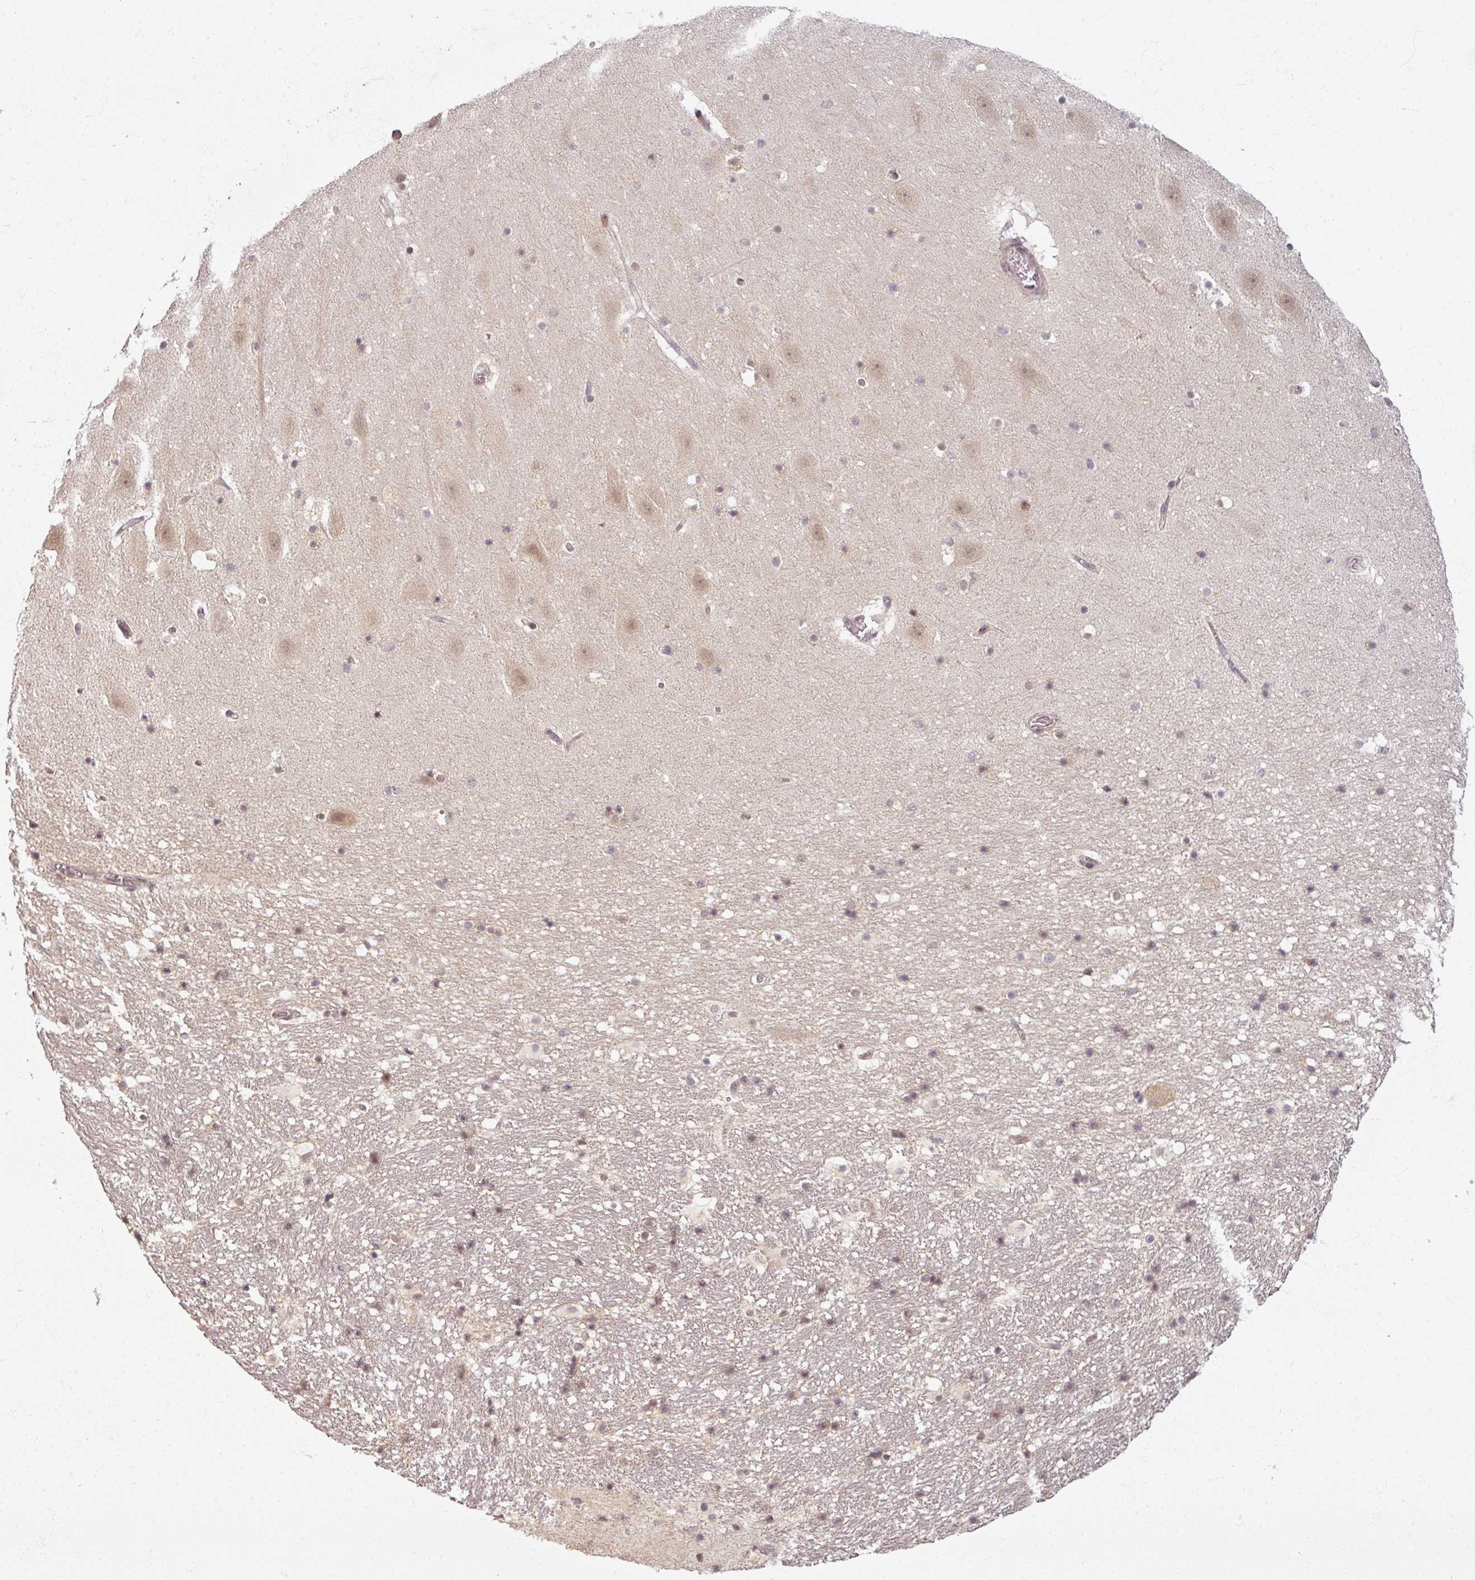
{"staining": {"intensity": "weak", "quantity": "<25%", "location": "nuclear"}, "tissue": "hippocampus", "cell_type": "Glial cells", "image_type": "normal", "snomed": [{"axis": "morphology", "description": "Normal tissue, NOS"}, {"axis": "topography", "description": "Hippocampus"}], "caption": "IHC of unremarkable hippocampus reveals no staining in glial cells. (DAB (3,3'-diaminobenzidine) immunohistochemistry (IHC), high magnification).", "gene": "POLR2G", "patient": {"sex": "male", "age": 37}}